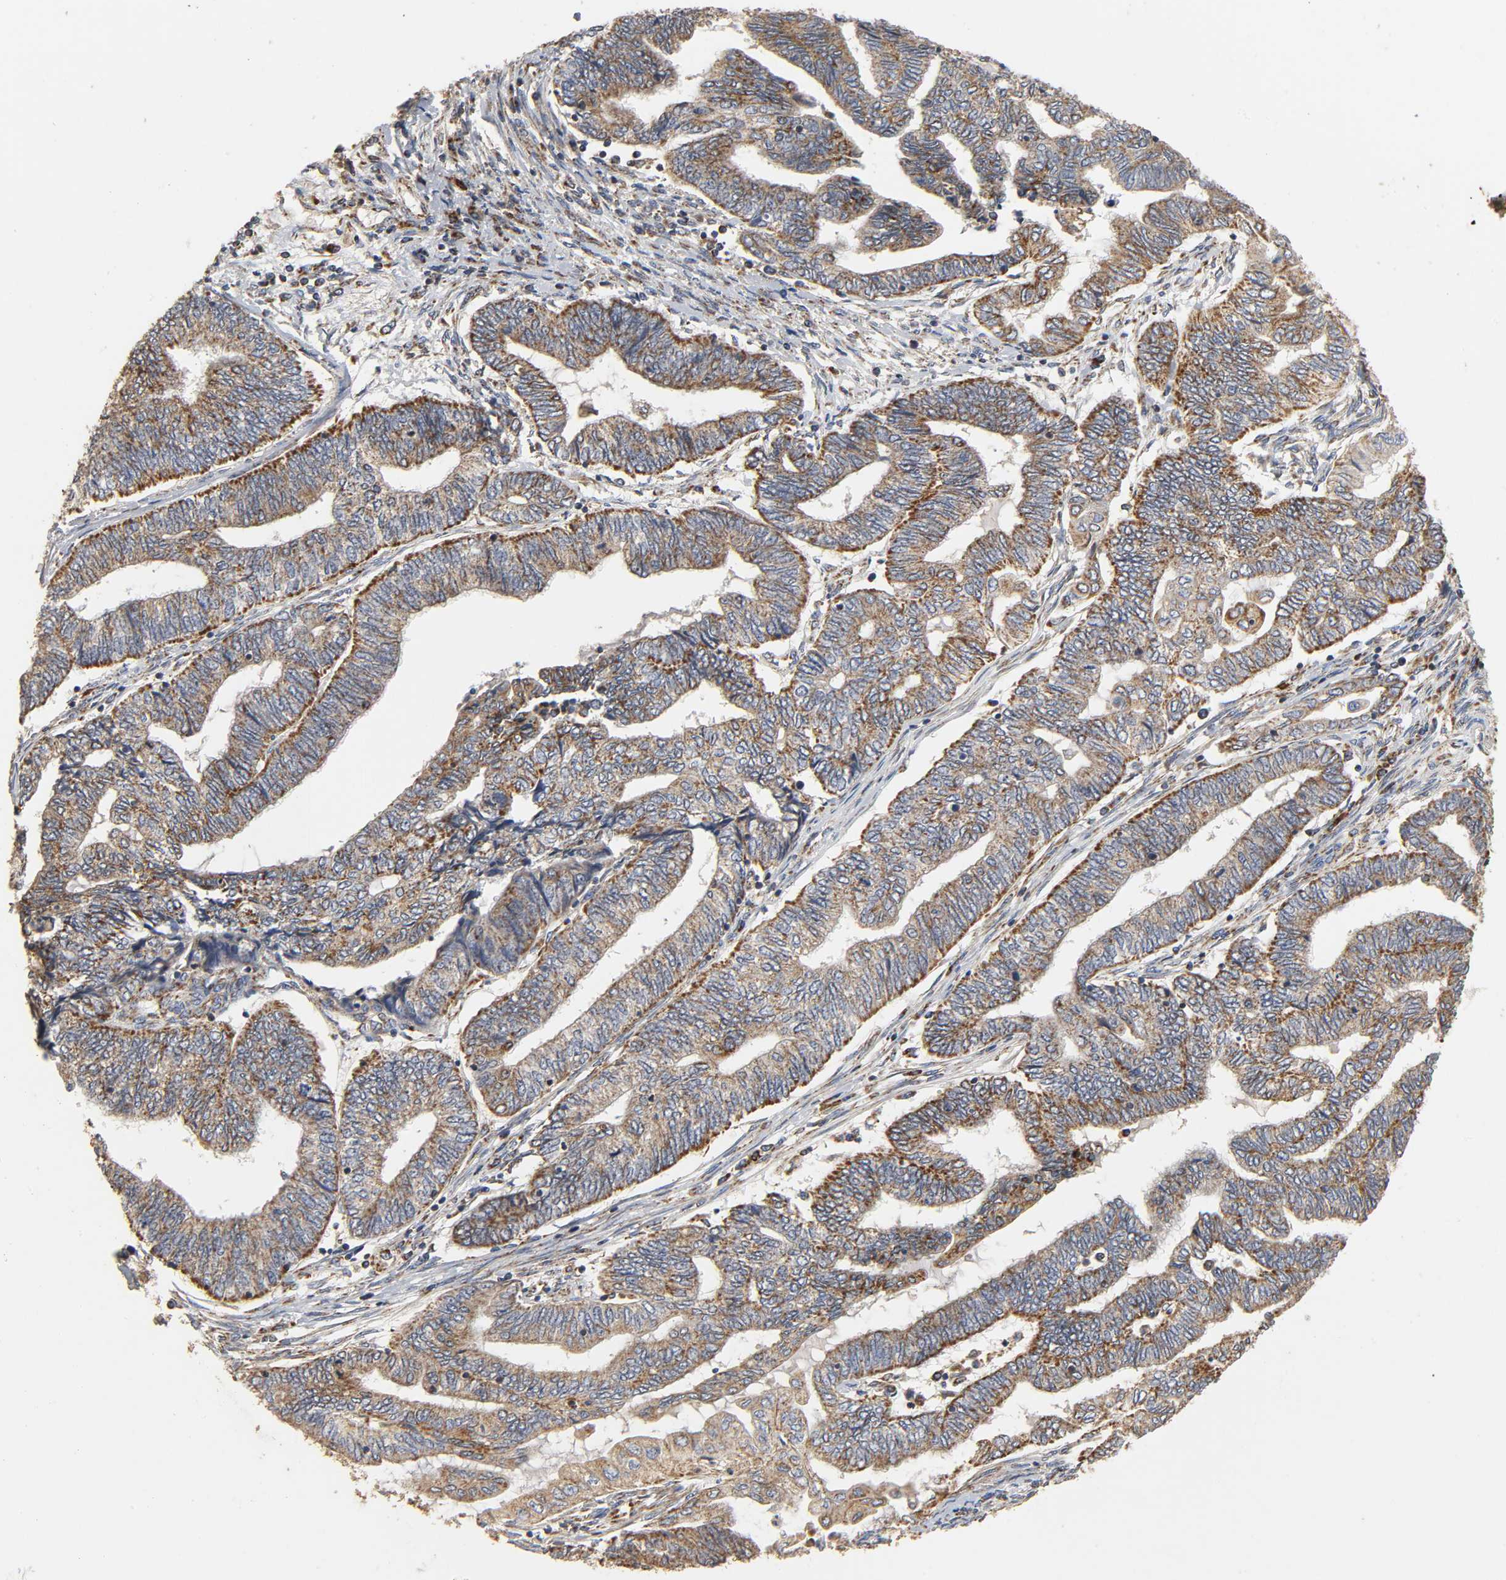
{"staining": {"intensity": "strong", "quantity": ">75%", "location": "cytoplasmic/membranous"}, "tissue": "endometrial cancer", "cell_type": "Tumor cells", "image_type": "cancer", "snomed": [{"axis": "morphology", "description": "Adenocarcinoma, NOS"}, {"axis": "topography", "description": "Uterus"}, {"axis": "topography", "description": "Endometrium"}], "caption": "Tumor cells exhibit strong cytoplasmic/membranous positivity in approximately >75% of cells in adenocarcinoma (endometrial).", "gene": "NDUFS3", "patient": {"sex": "female", "age": 70}}